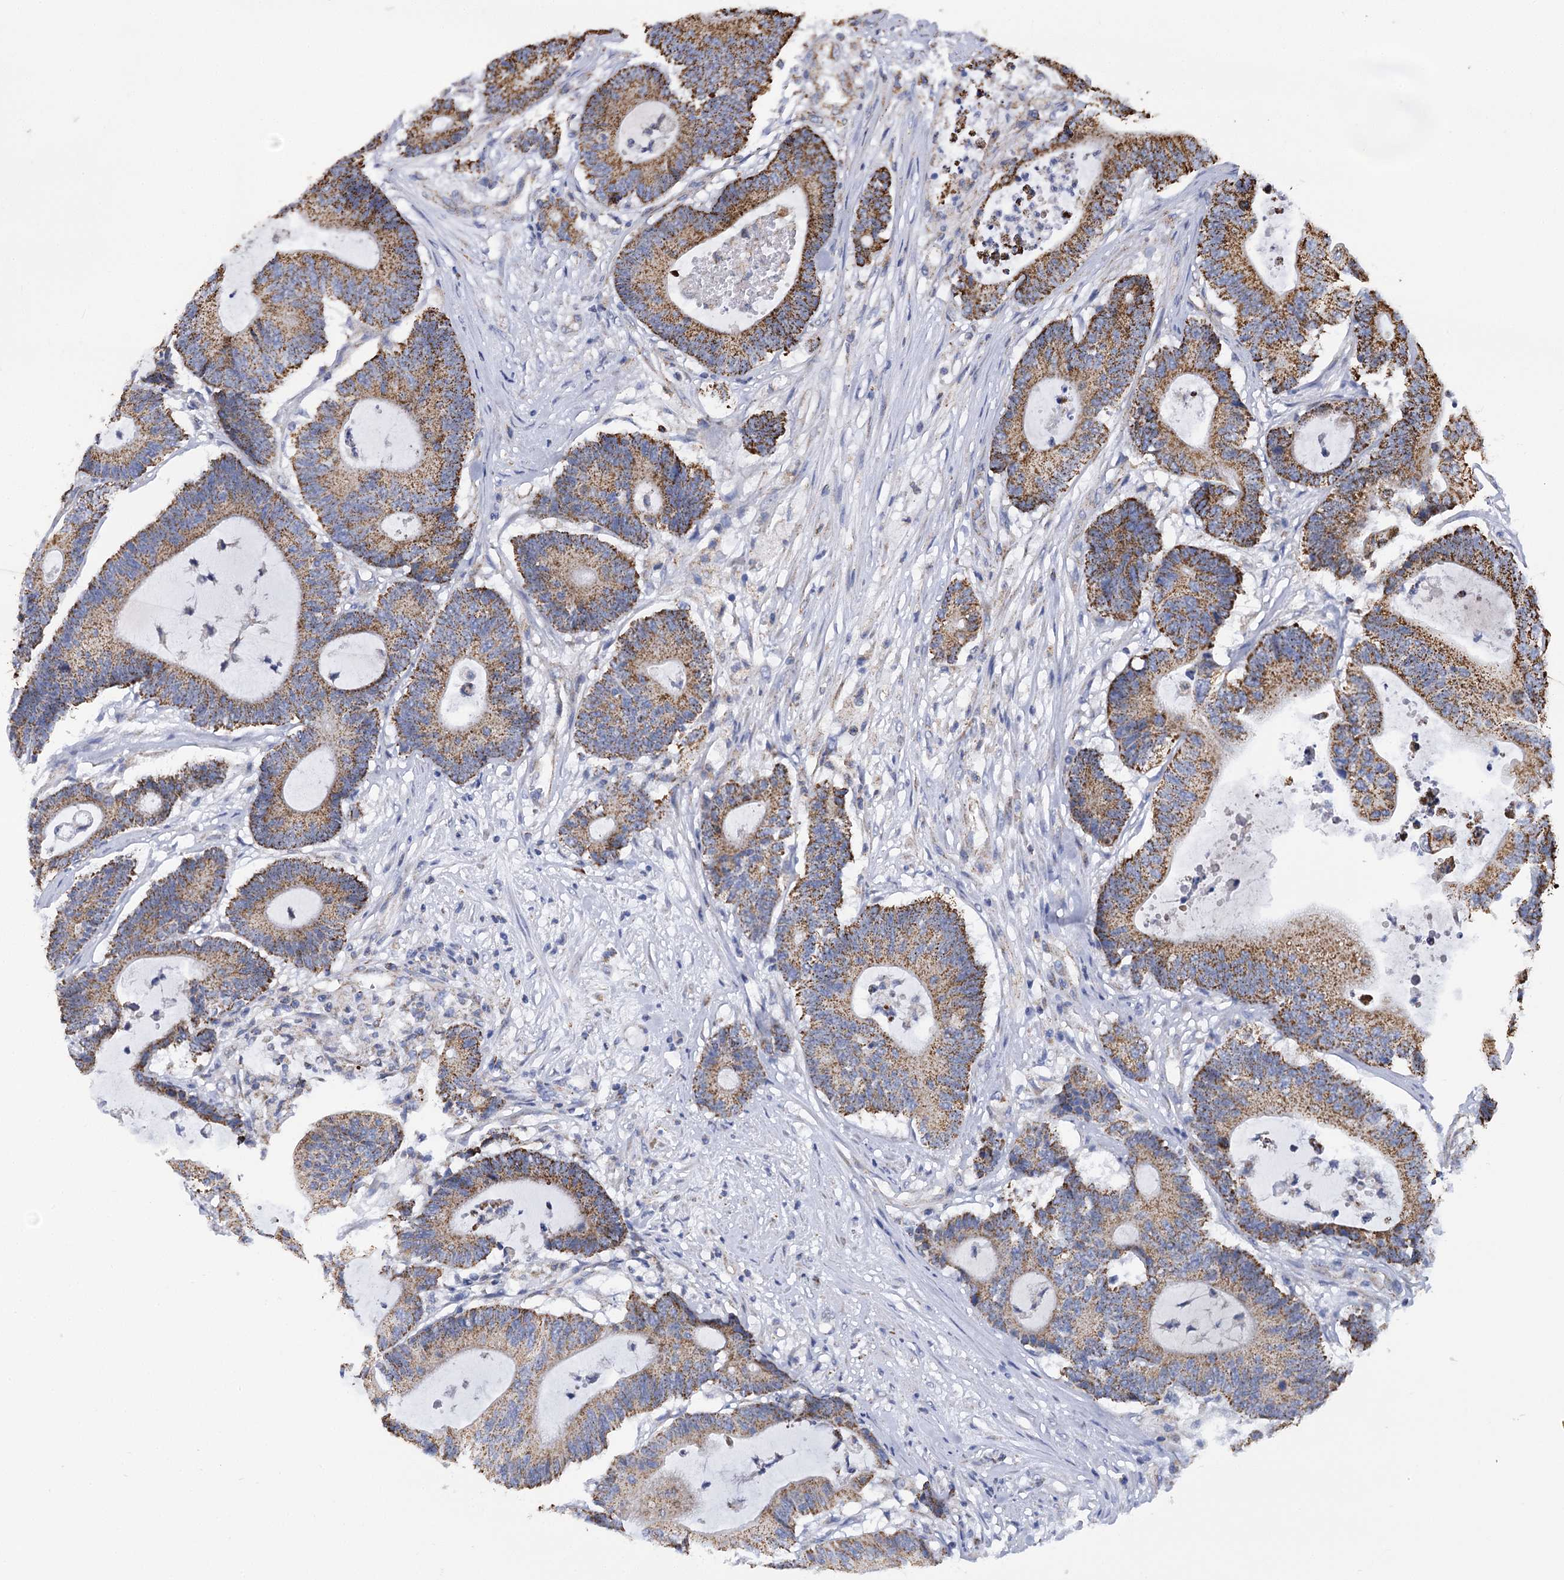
{"staining": {"intensity": "moderate", "quantity": ">75%", "location": "cytoplasmic/membranous"}, "tissue": "colorectal cancer", "cell_type": "Tumor cells", "image_type": "cancer", "snomed": [{"axis": "morphology", "description": "Adenocarcinoma, NOS"}, {"axis": "topography", "description": "Colon"}], "caption": "Brown immunohistochemical staining in adenocarcinoma (colorectal) reveals moderate cytoplasmic/membranous expression in about >75% of tumor cells.", "gene": "CCDC73", "patient": {"sex": "female", "age": 84}}